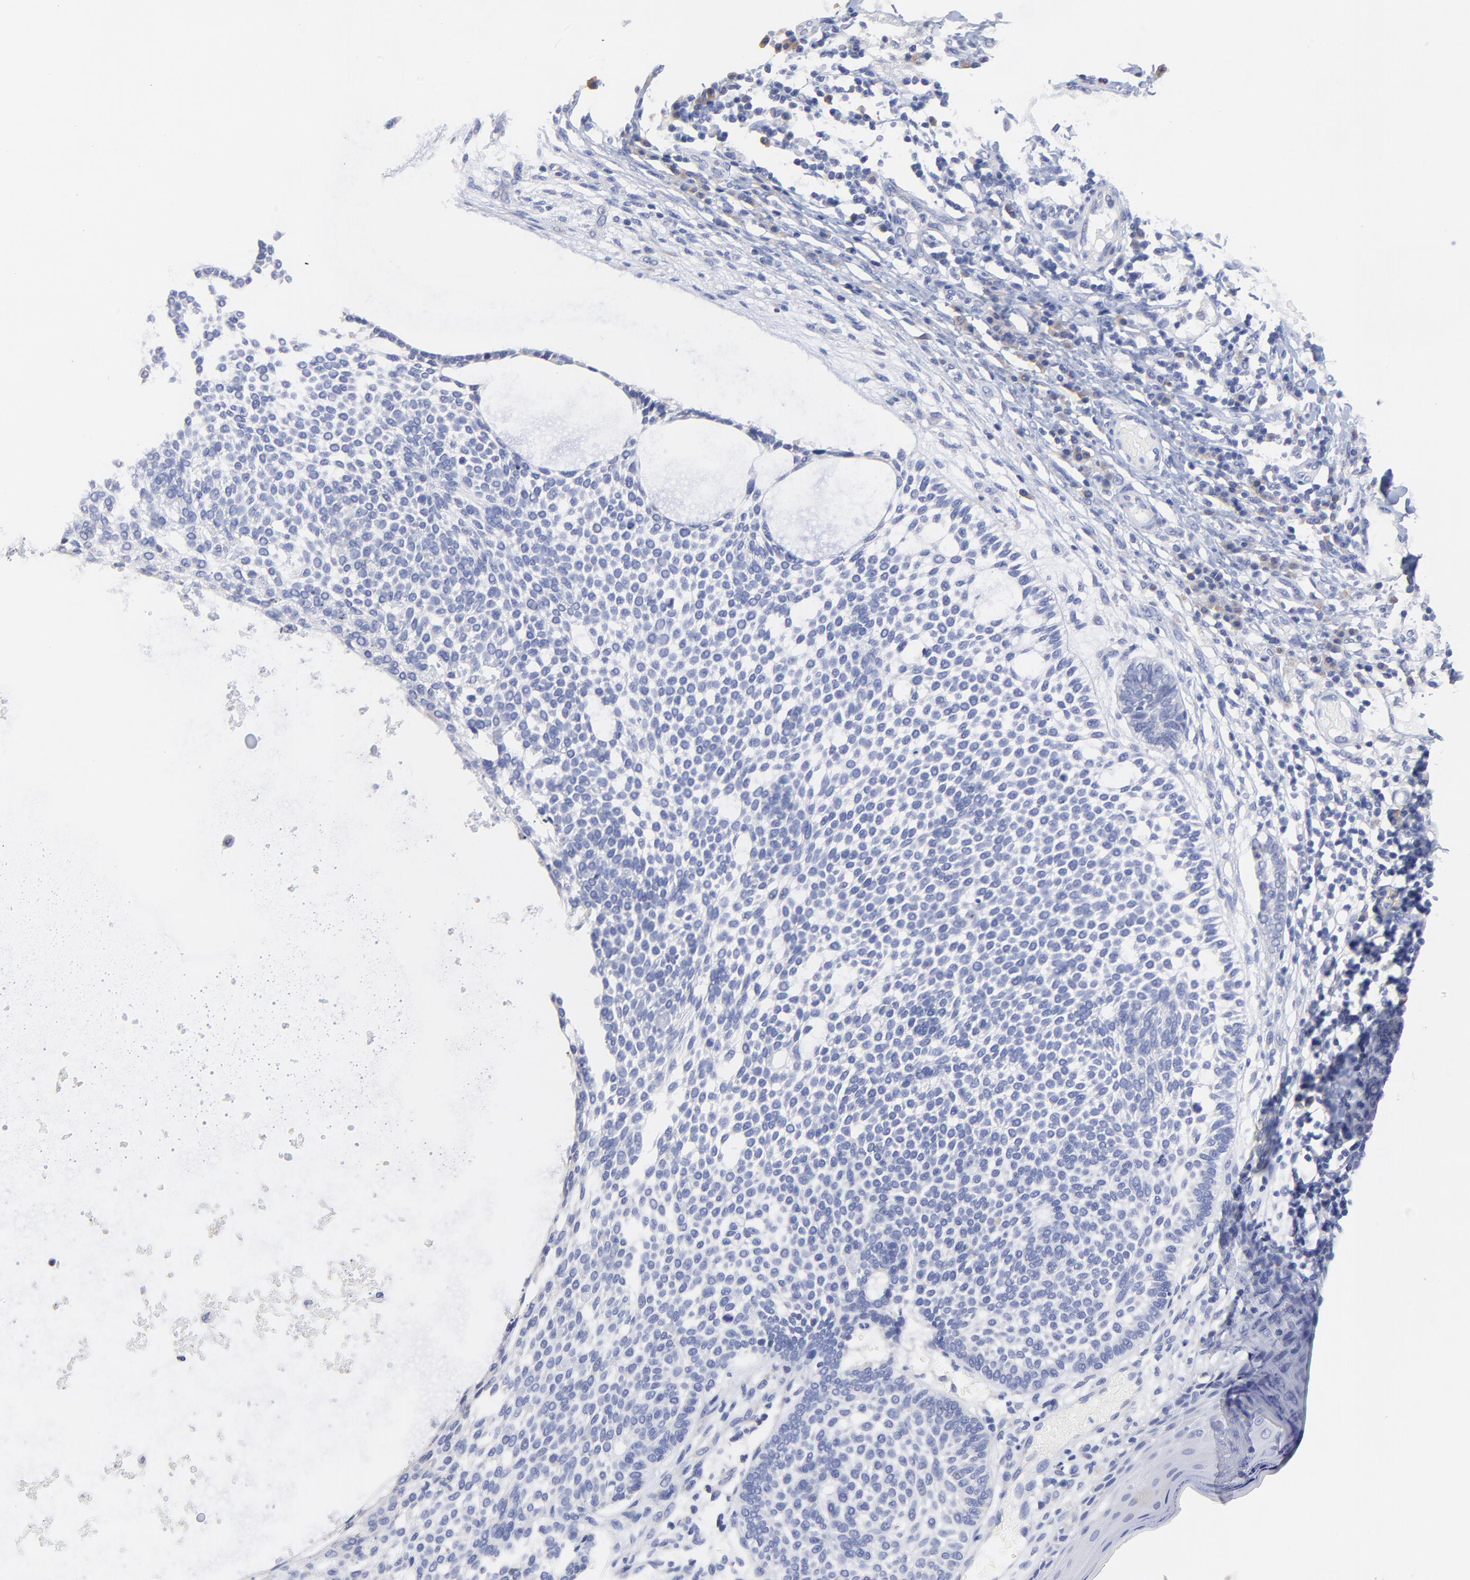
{"staining": {"intensity": "negative", "quantity": "none", "location": "none"}, "tissue": "skin cancer", "cell_type": "Tumor cells", "image_type": "cancer", "snomed": [{"axis": "morphology", "description": "Basal cell carcinoma"}, {"axis": "topography", "description": "Skin"}], "caption": "High magnification brightfield microscopy of skin cancer (basal cell carcinoma) stained with DAB (3,3'-diaminobenzidine) (brown) and counterstained with hematoxylin (blue): tumor cells show no significant positivity.", "gene": "LAX1", "patient": {"sex": "male", "age": 87}}